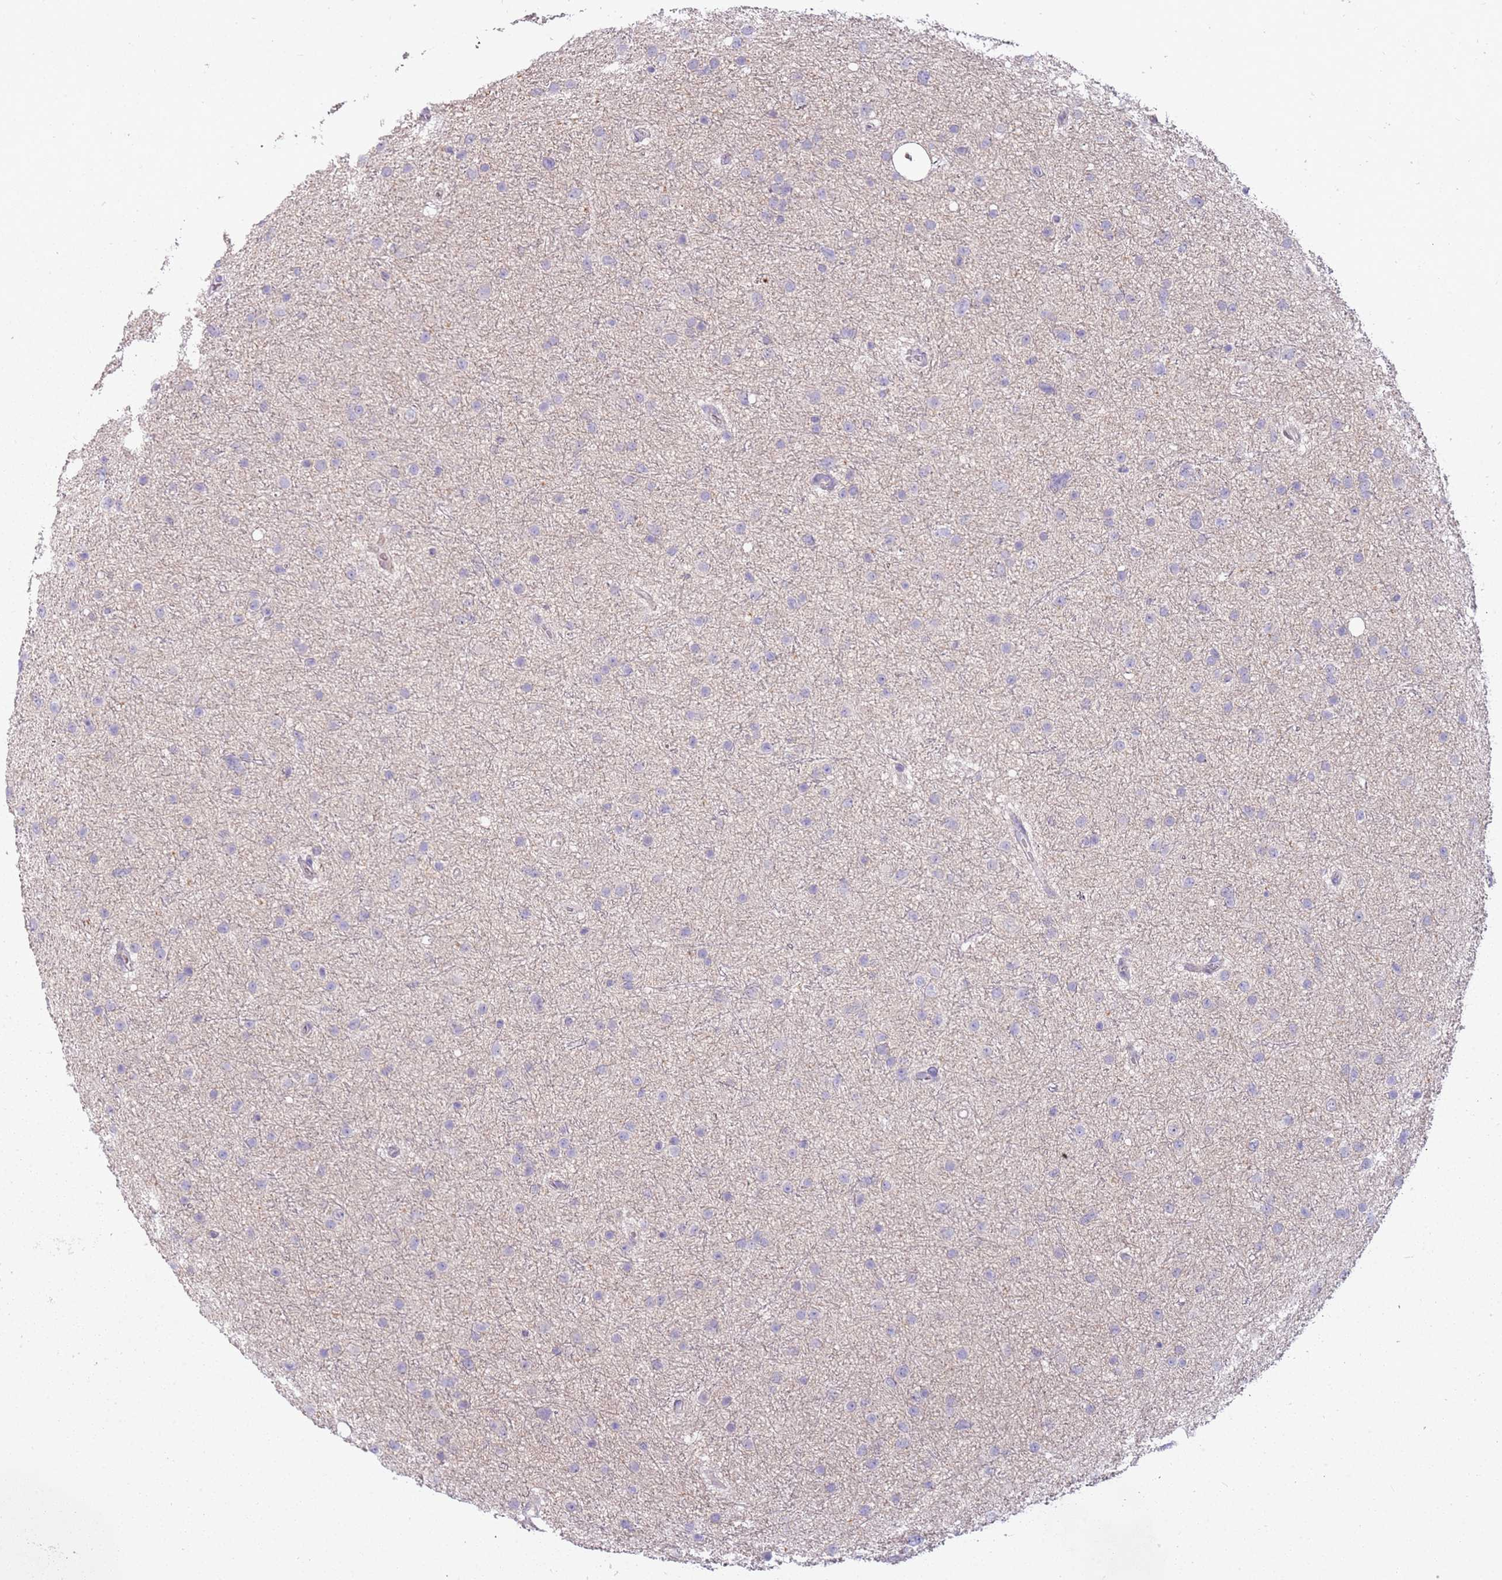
{"staining": {"intensity": "negative", "quantity": "none", "location": "none"}, "tissue": "glioma", "cell_type": "Tumor cells", "image_type": "cancer", "snomed": [{"axis": "morphology", "description": "Glioma, malignant, Low grade"}, {"axis": "topography", "description": "Cerebral cortex"}], "caption": "Immunohistochemistry (IHC) histopathology image of neoplastic tissue: human glioma stained with DAB (3,3'-diaminobenzidine) reveals no significant protein positivity in tumor cells.", "gene": "ARHGAP5", "patient": {"sex": "female", "age": 39}}